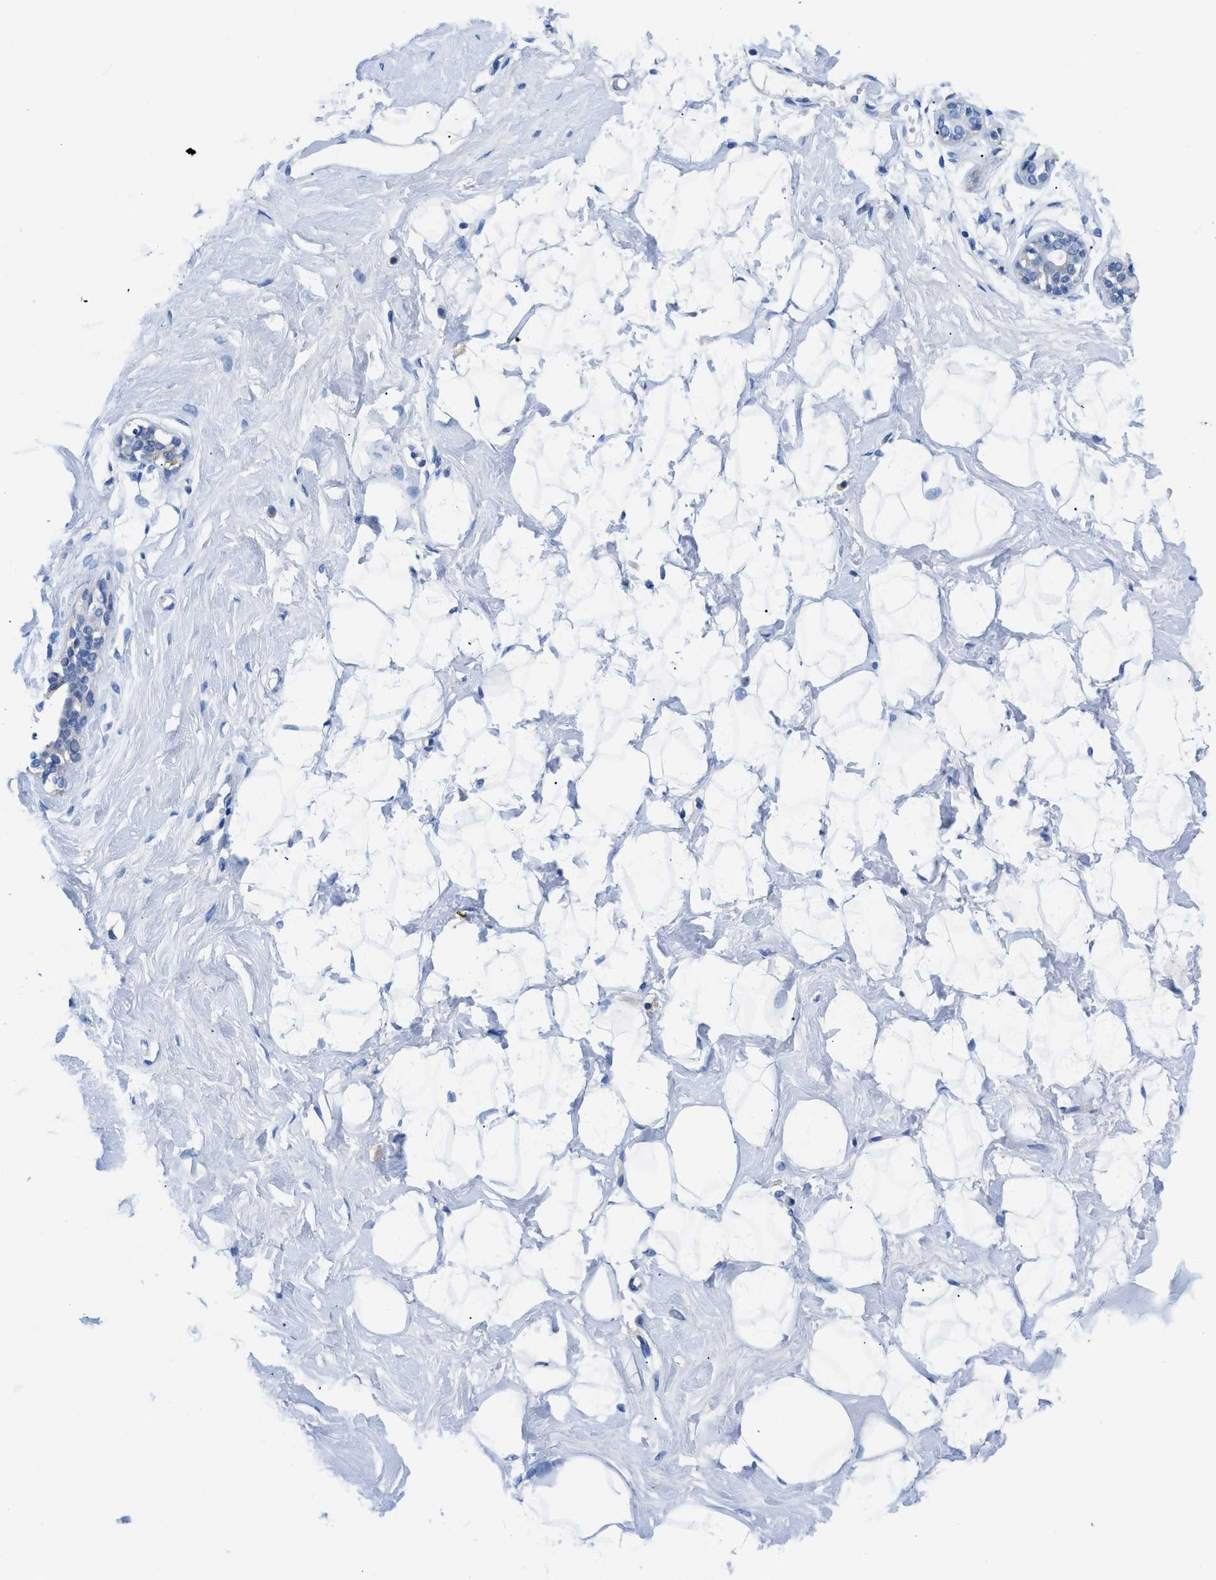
{"staining": {"intensity": "negative", "quantity": "none", "location": "none"}, "tissue": "breast", "cell_type": "Adipocytes", "image_type": "normal", "snomed": [{"axis": "morphology", "description": "Normal tissue, NOS"}, {"axis": "topography", "description": "Breast"}], "caption": "This is a image of immunohistochemistry staining of unremarkable breast, which shows no expression in adipocytes.", "gene": "SLC10A6", "patient": {"sex": "female", "age": 23}}